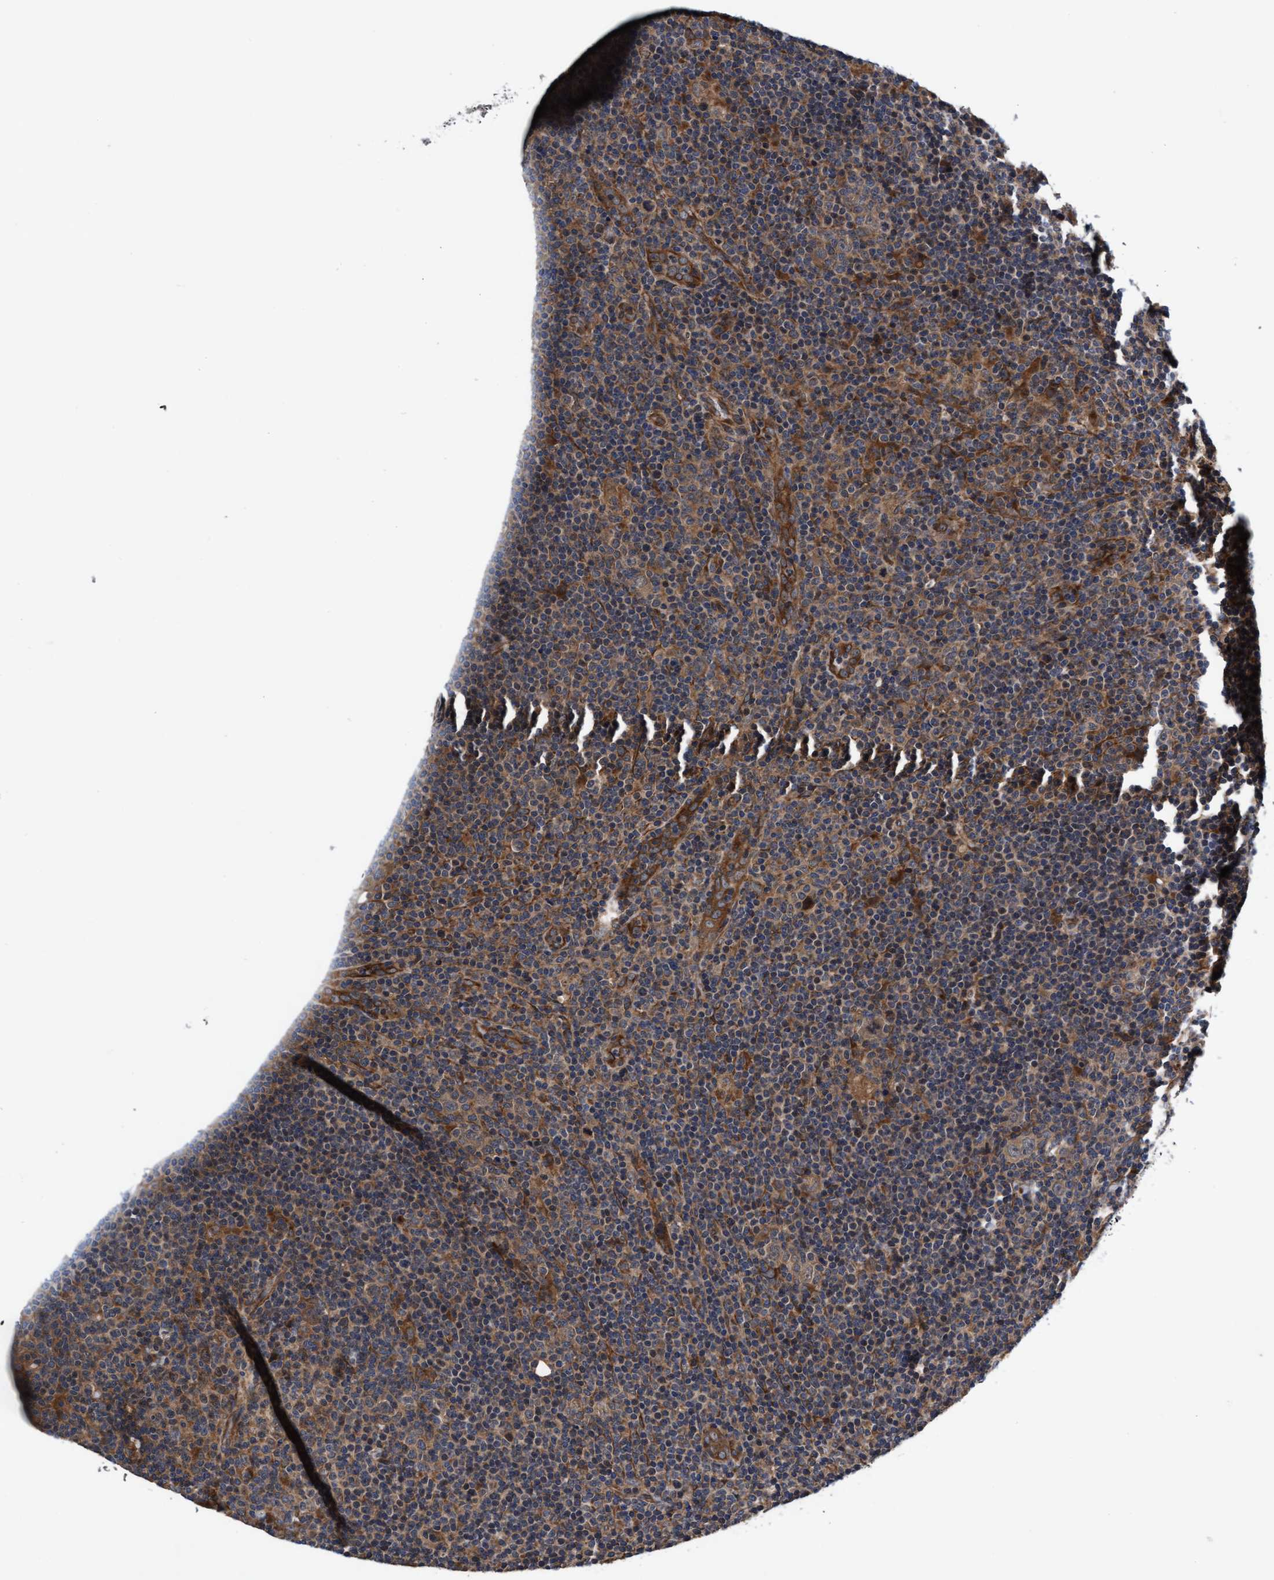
{"staining": {"intensity": "weak", "quantity": ">75%", "location": "cytoplasmic/membranous"}, "tissue": "lymphoma", "cell_type": "Tumor cells", "image_type": "cancer", "snomed": [{"axis": "morphology", "description": "Hodgkin's disease, NOS"}, {"axis": "topography", "description": "Lymph node"}], "caption": "Lymphoma stained with IHC reveals weak cytoplasmic/membranous staining in about >75% of tumor cells.", "gene": "EFCAB13", "patient": {"sex": "female", "age": 57}}